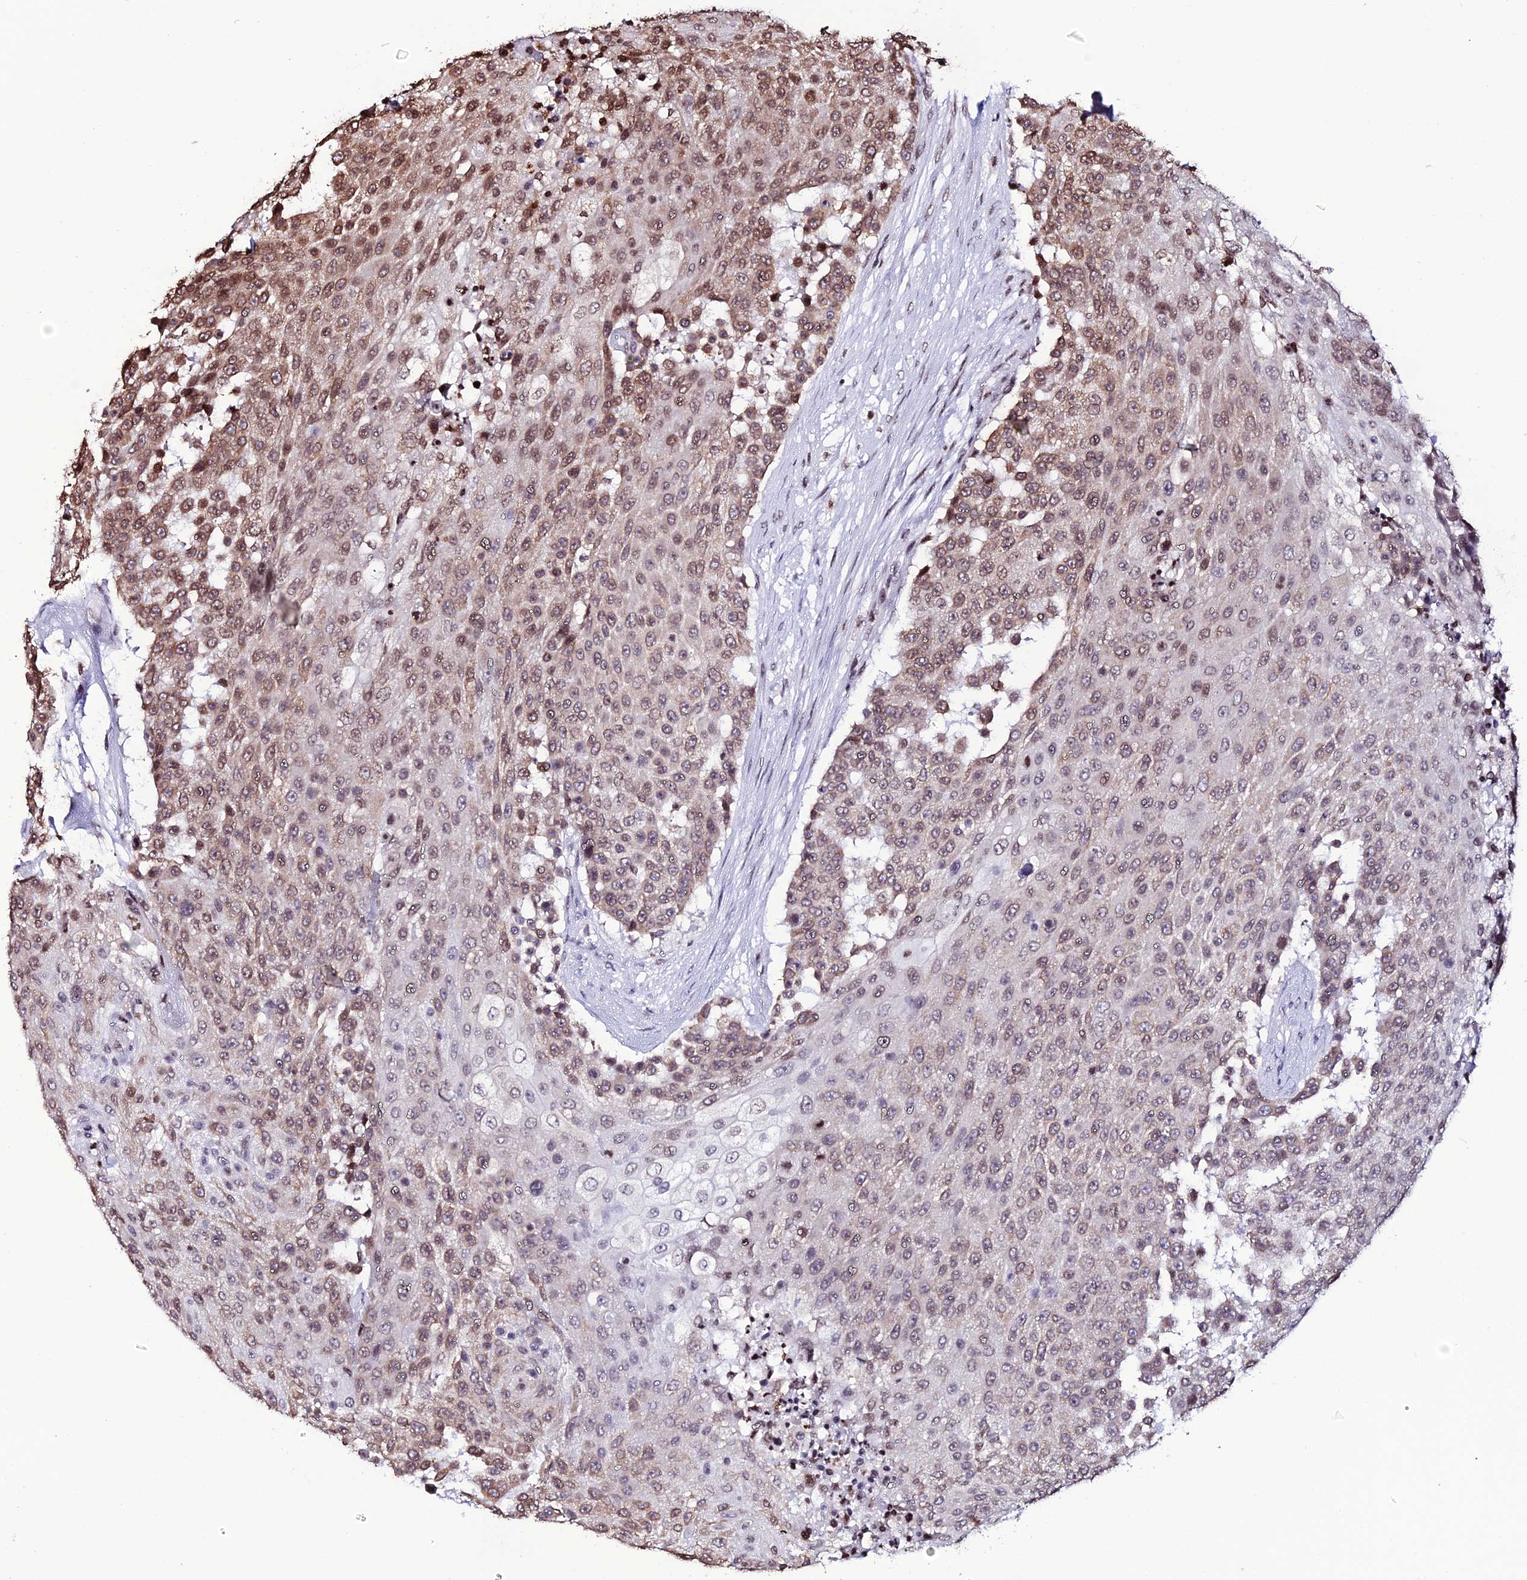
{"staining": {"intensity": "moderate", "quantity": ">75%", "location": "cytoplasmic/membranous,nuclear"}, "tissue": "urothelial cancer", "cell_type": "Tumor cells", "image_type": "cancer", "snomed": [{"axis": "morphology", "description": "Urothelial carcinoma, High grade"}, {"axis": "topography", "description": "Urinary bladder"}], "caption": "Urothelial carcinoma (high-grade) tissue exhibits moderate cytoplasmic/membranous and nuclear staining in approximately >75% of tumor cells The staining was performed using DAB (3,3'-diaminobenzidine) to visualize the protein expression in brown, while the nuclei were stained in blue with hematoxylin (Magnification: 20x).", "gene": "MACROH2A2", "patient": {"sex": "female", "age": 63}}